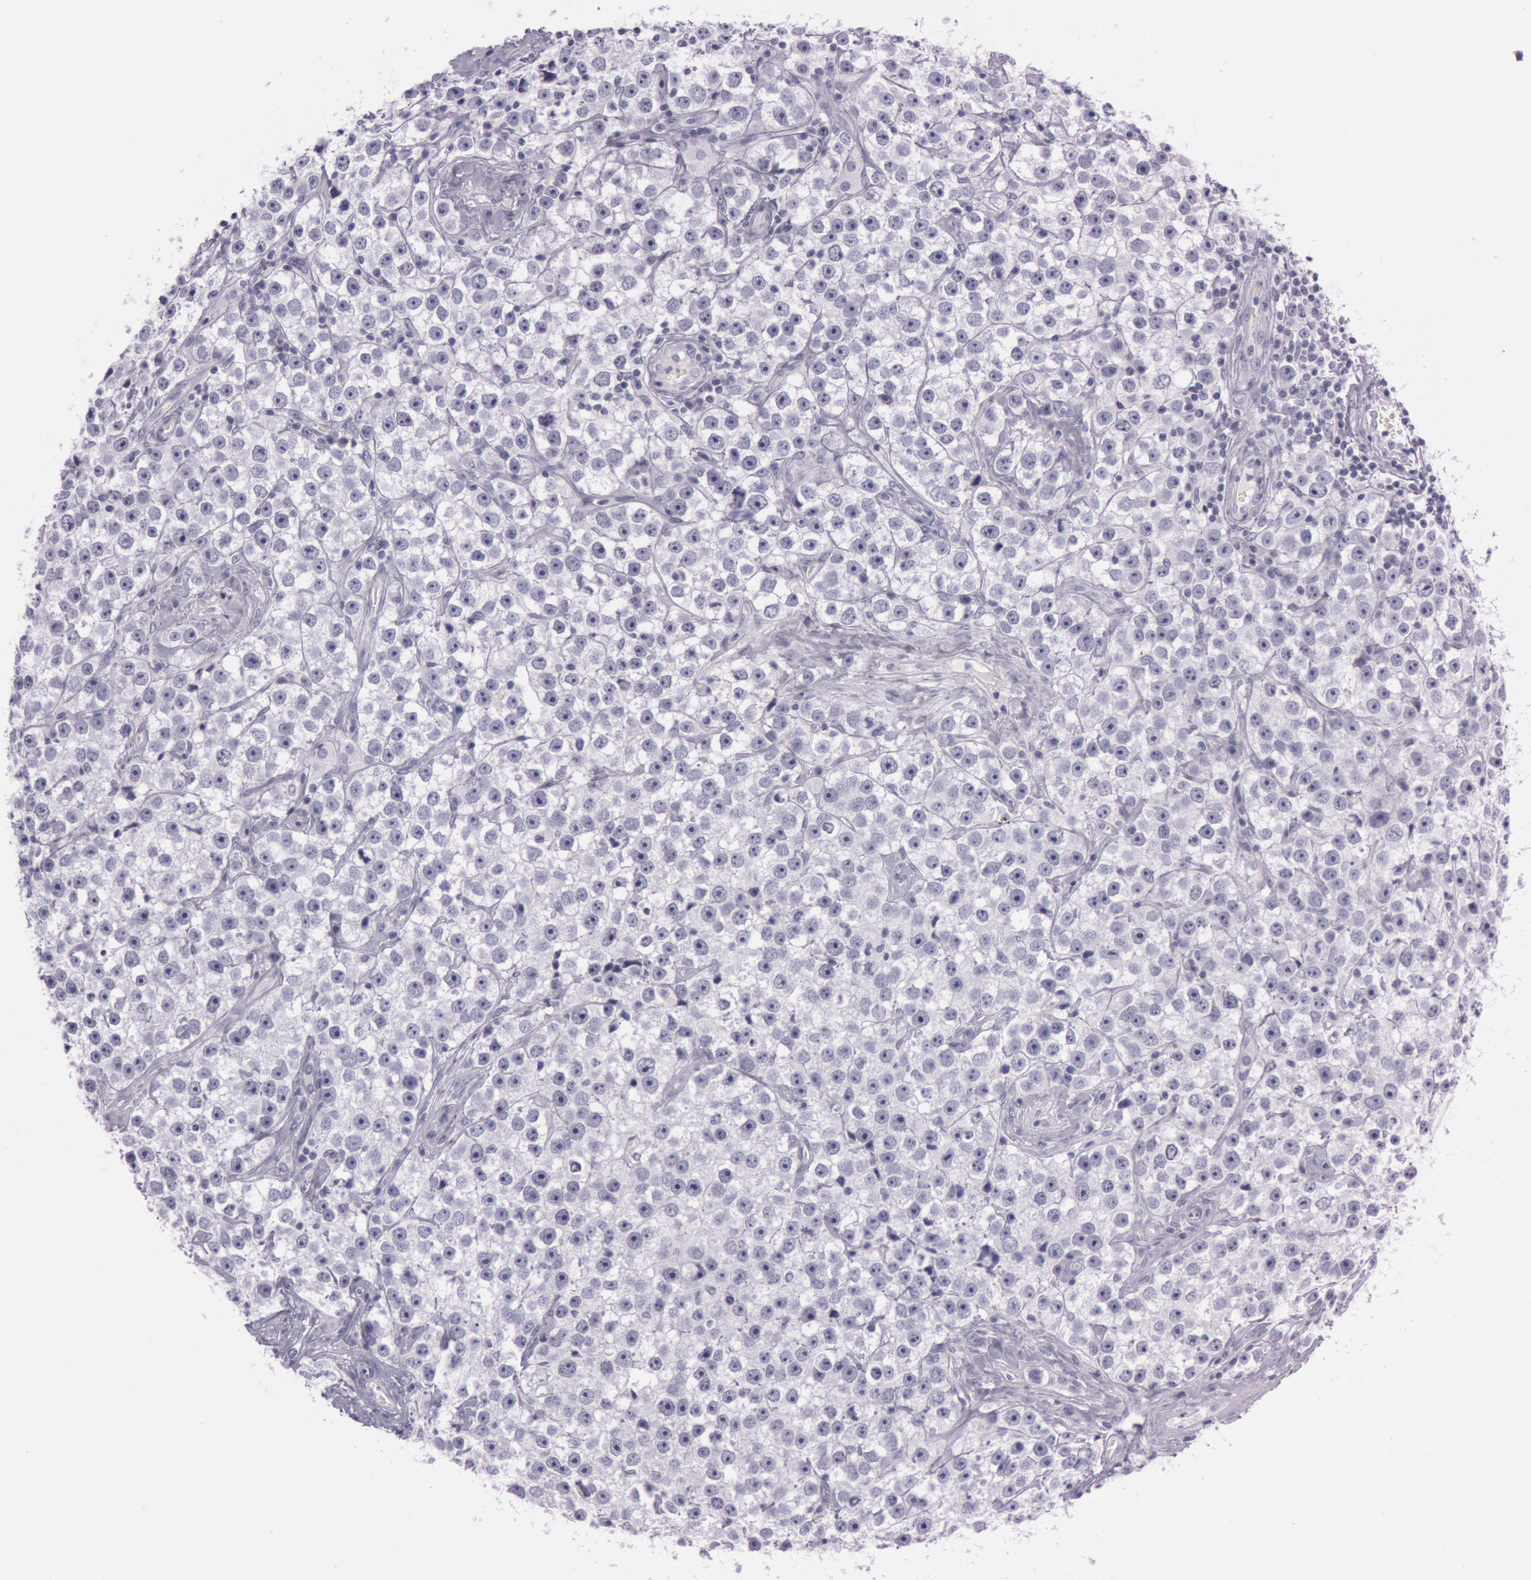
{"staining": {"intensity": "negative", "quantity": "none", "location": "none"}, "tissue": "testis cancer", "cell_type": "Tumor cells", "image_type": "cancer", "snomed": [{"axis": "morphology", "description": "Seminoma, NOS"}, {"axis": "topography", "description": "Testis"}], "caption": "DAB (3,3'-diaminobenzidine) immunohistochemical staining of testis cancer (seminoma) demonstrates no significant staining in tumor cells.", "gene": "FOLH1", "patient": {"sex": "male", "age": 32}}